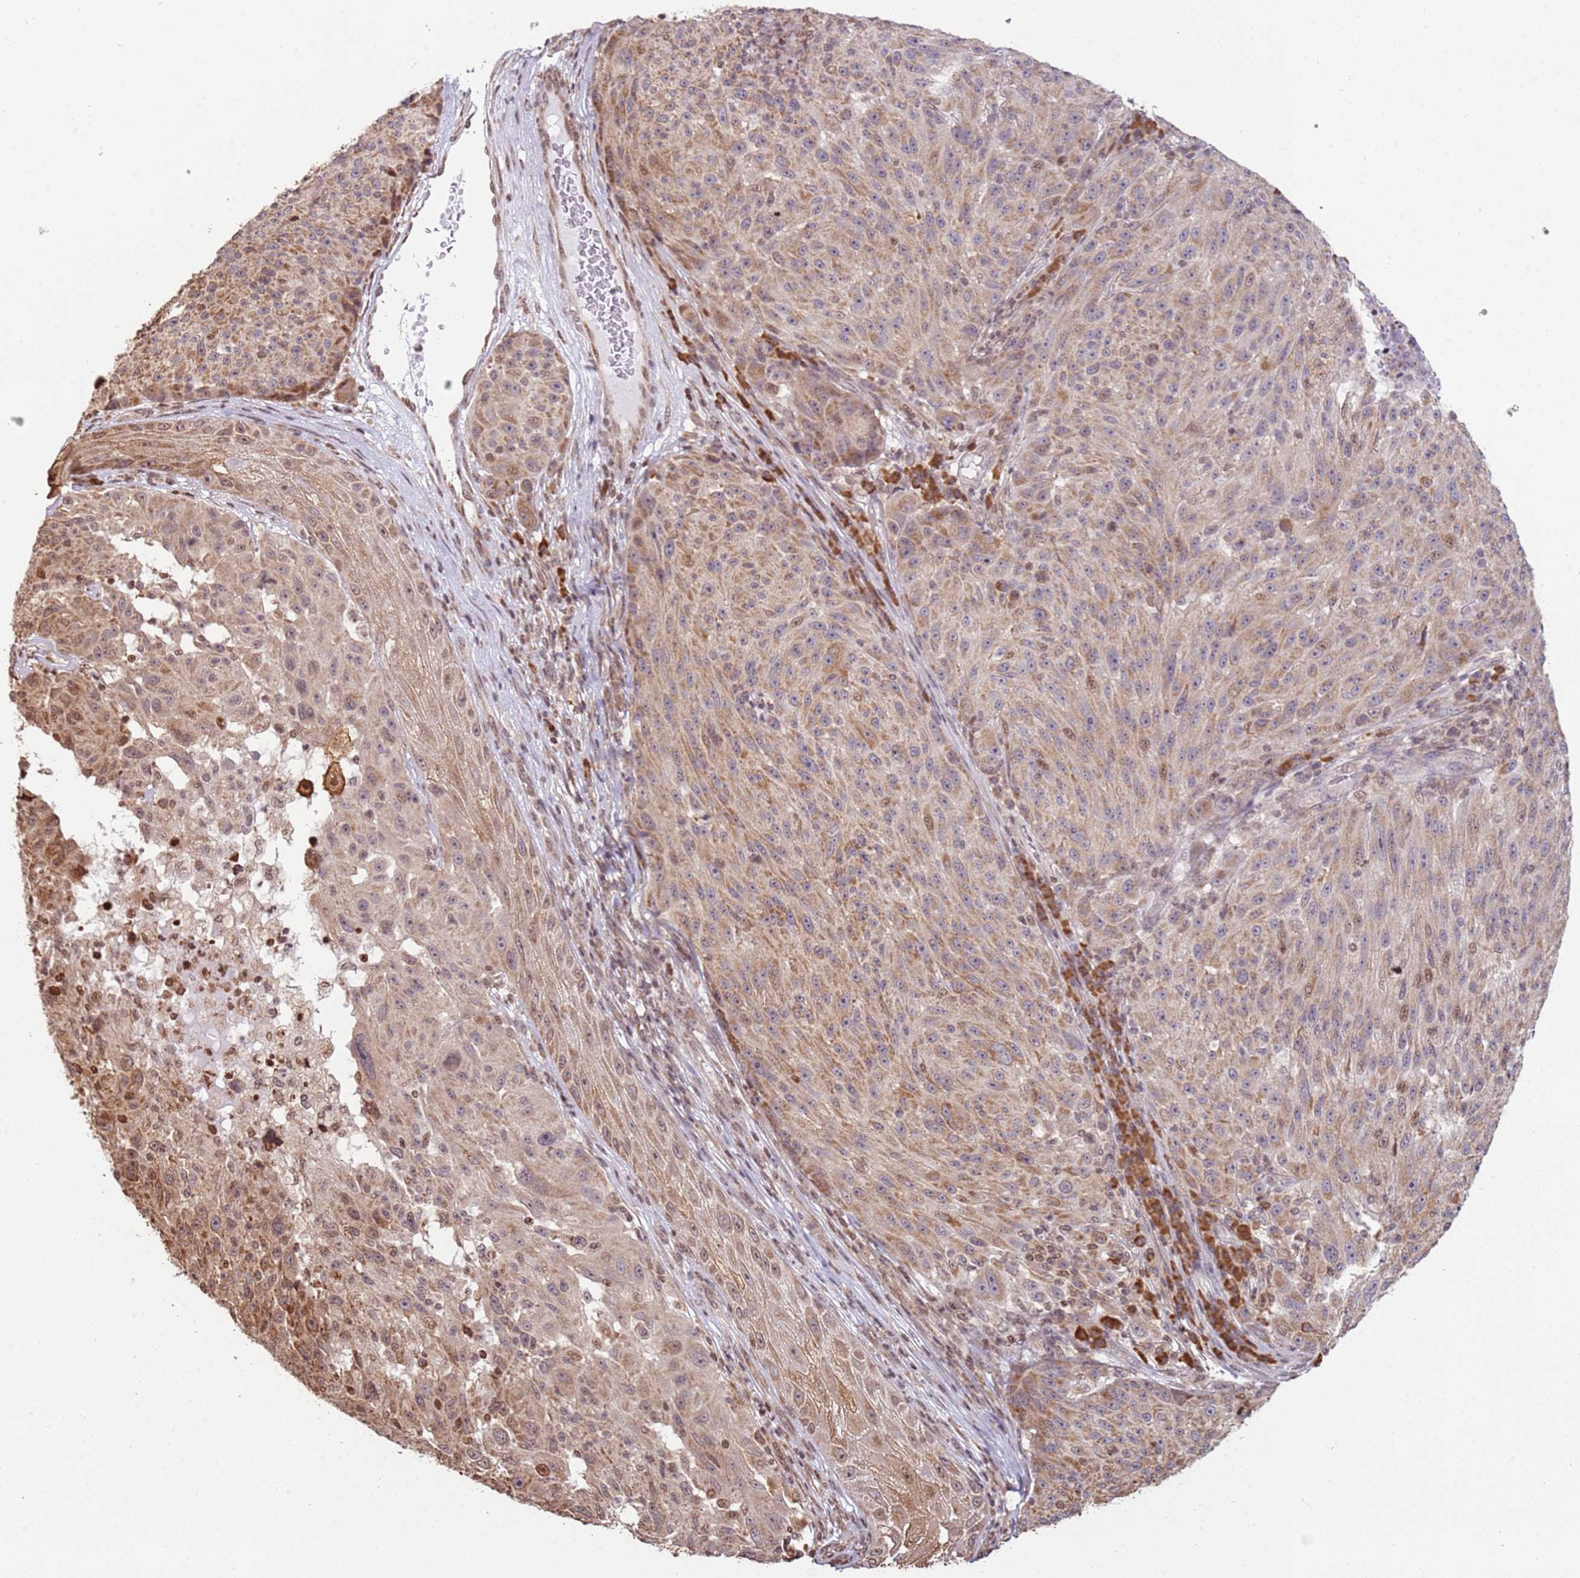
{"staining": {"intensity": "moderate", "quantity": ">75%", "location": "cytoplasmic/membranous"}, "tissue": "melanoma", "cell_type": "Tumor cells", "image_type": "cancer", "snomed": [{"axis": "morphology", "description": "Malignant melanoma, NOS"}, {"axis": "topography", "description": "Skin"}], "caption": "A photomicrograph showing moderate cytoplasmic/membranous expression in approximately >75% of tumor cells in malignant melanoma, as visualized by brown immunohistochemical staining.", "gene": "SCAF1", "patient": {"sex": "male", "age": 53}}